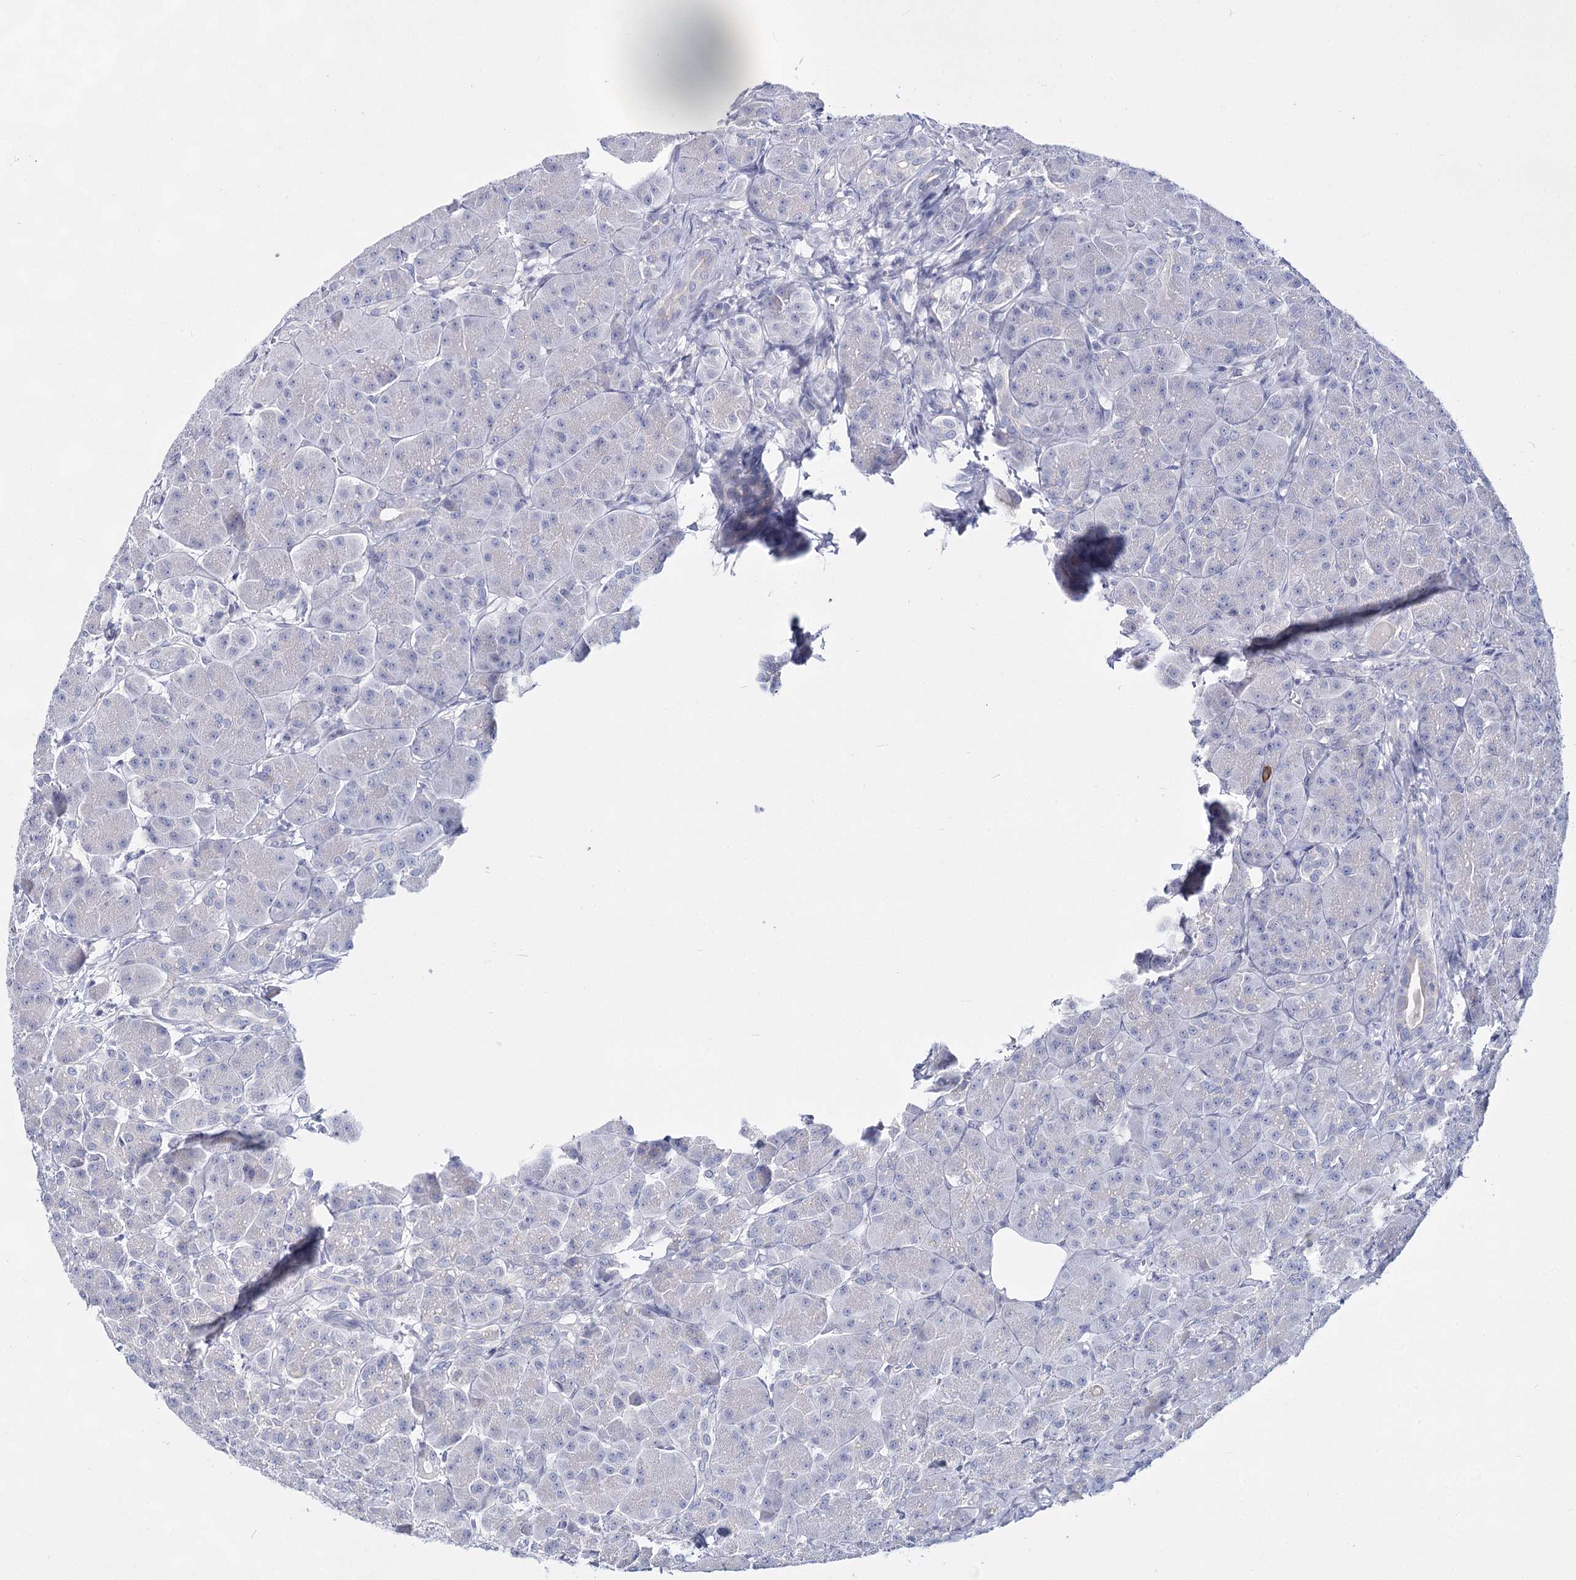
{"staining": {"intensity": "negative", "quantity": "none", "location": "none"}, "tissue": "pancreas", "cell_type": "Exocrine glandular cells", "image_type": "normal", "snomed": [{"axis": "morphology", "description": "Normal tissue, NOS"}, {"axis": "topography", "description": "Pancreas"}], "caption": "Exocrine glandular cells are negative for protein expression in benign human pancreas. (DAB IHC with hematoxylin counter stain).", "gene": "SLC17A2", "patient": {"sex": "male", "age": 63}}